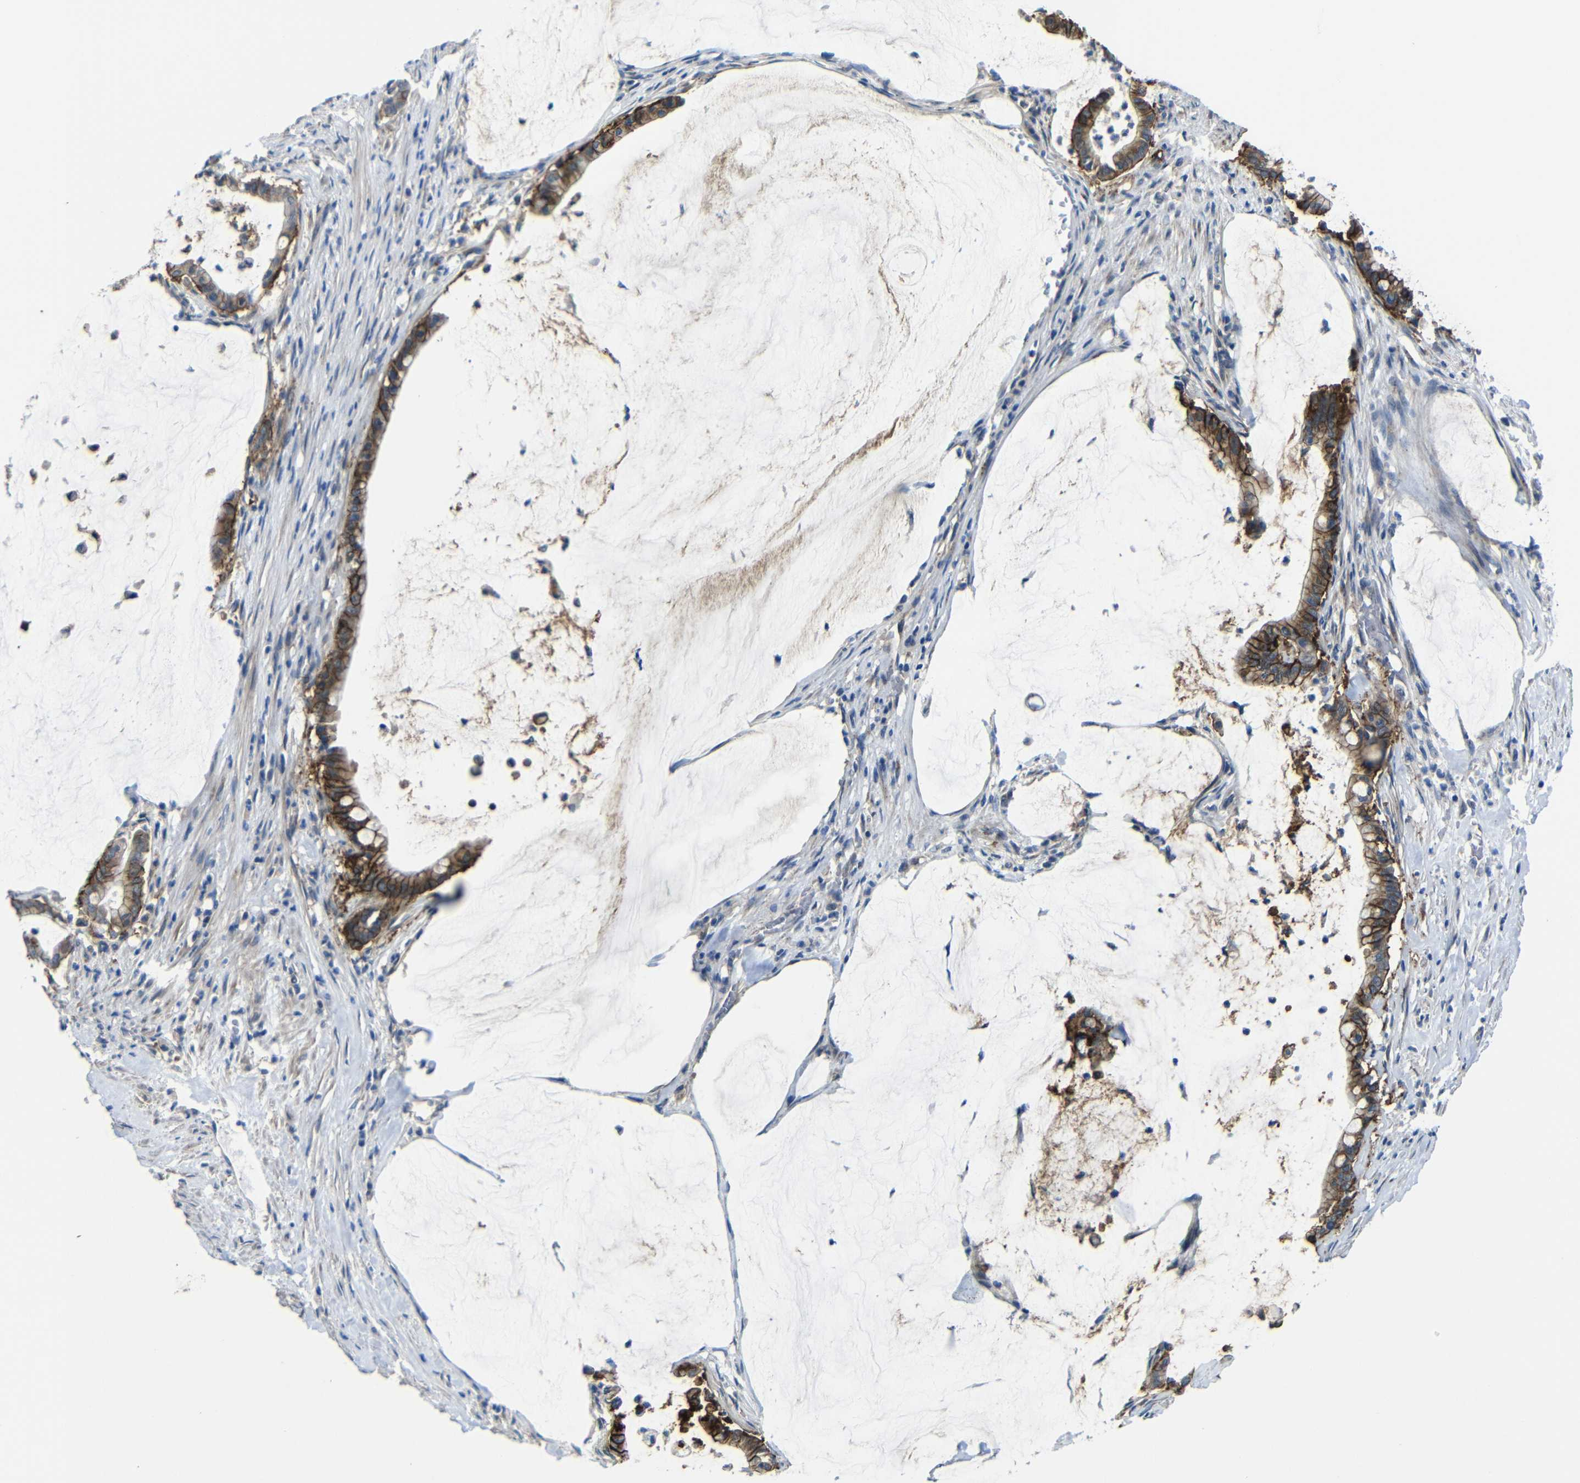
{"staining": {"intensity": "moderate", "quantity": ">75%", "location": "cytoplasmic/membranous"}, "tissue": "pancreatic cancer", "cell_type": "Tumor cells", "image_type": "cancer", "snomed": [{"axis": "morphology", "description": "Adenocarcinoma, NOS"}, {"axis": "topography", "description": "Pancreas"}], "caption": "IHC (DAB) staining of adenocarcinoma (pancreatic) exhibits moderate cytoplasmic/membranous protein expression in approximately >75% of tumor cells.", "gene": "ZNF90", "patient": {"sex": "male", "age": 41}}